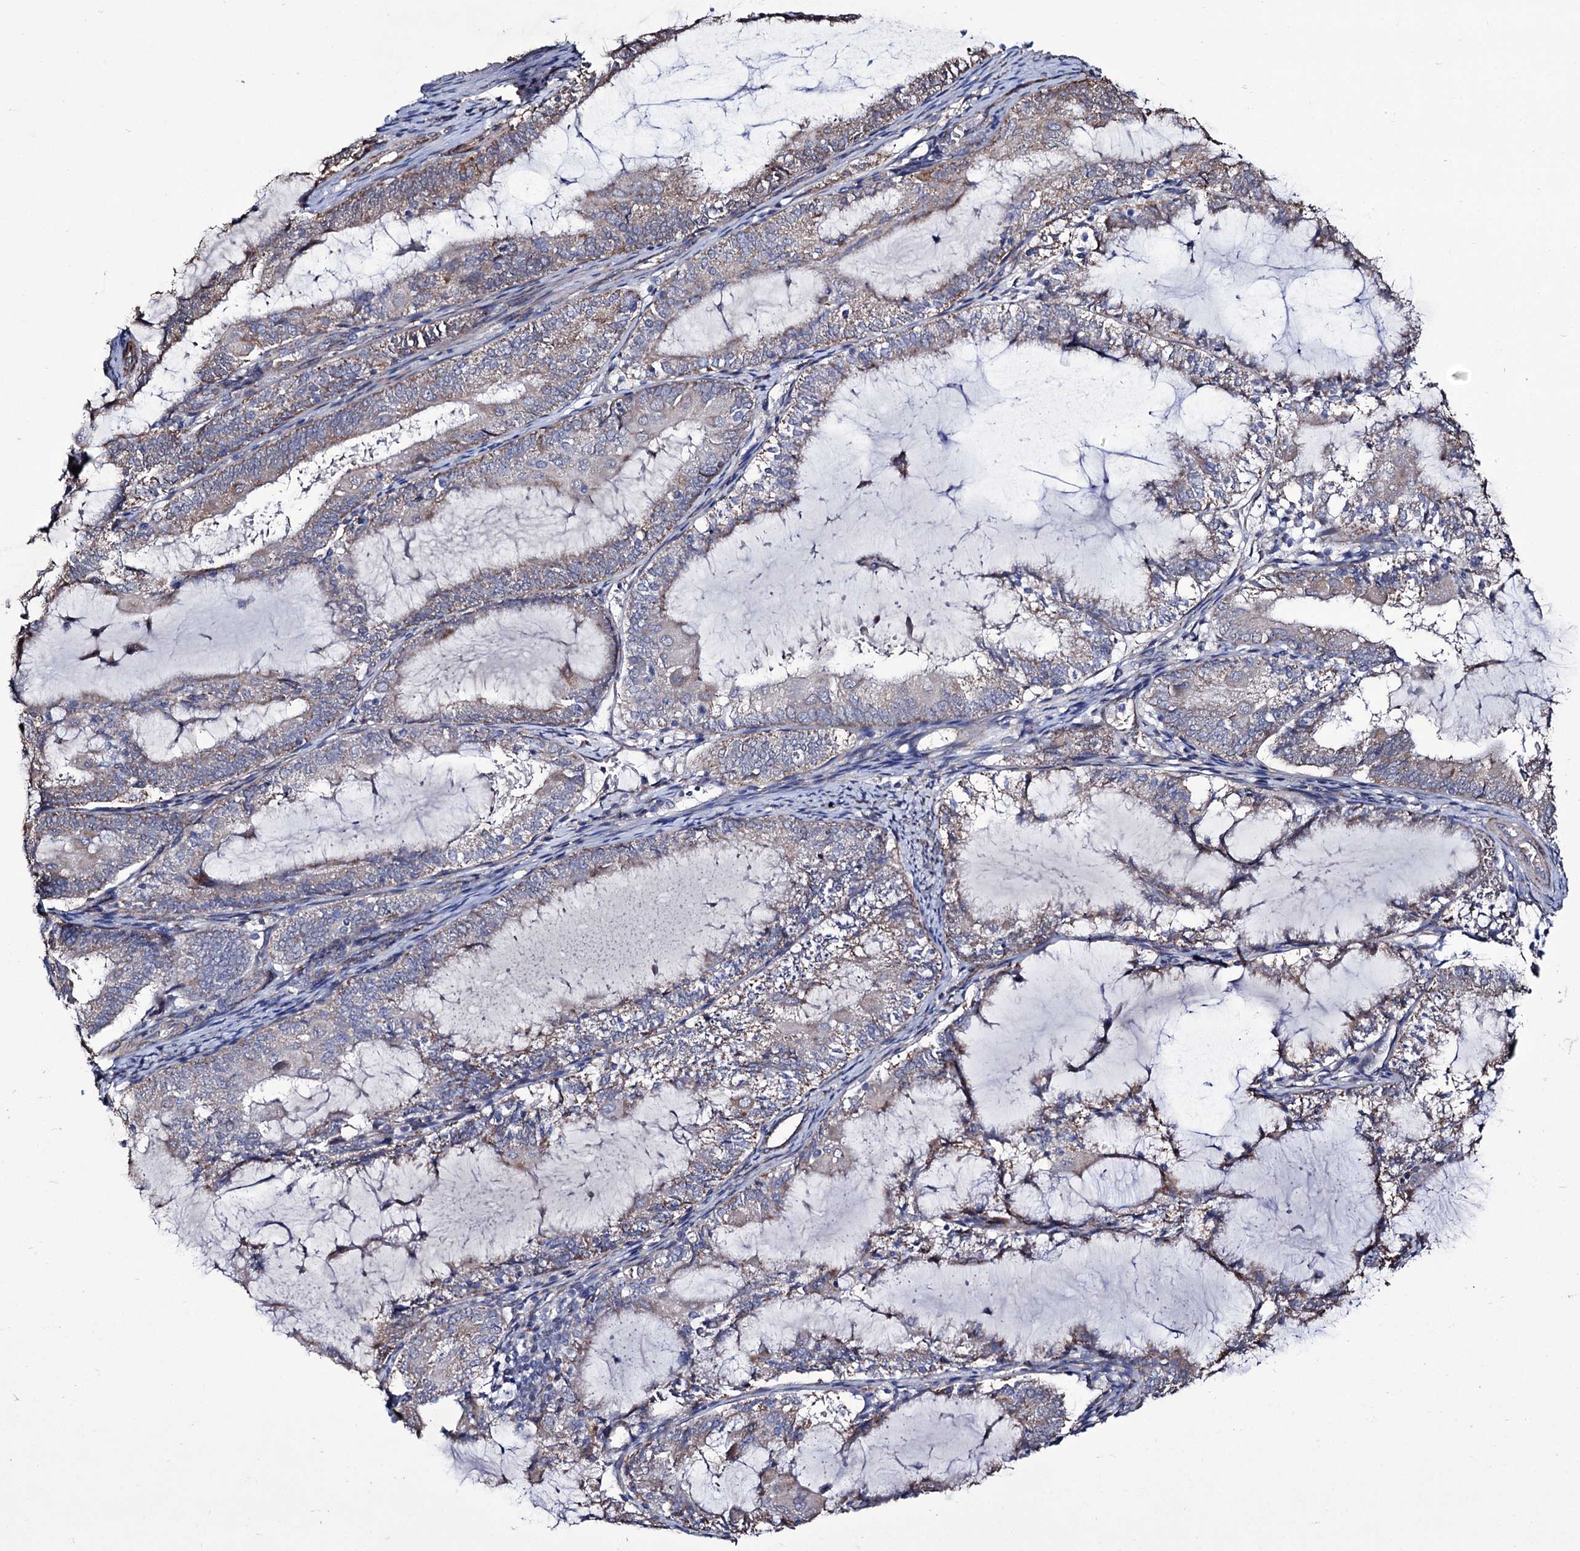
{"staining": {"intensity": "moderate", "quantity": "<25%", "location": "cytoplasmic/membranous"}, "tissue": "endometrial cancer", "cell_type": "Tumor cells", "image_type": "cancer", "snomed": [{"axis": "morphology", "description": "Adenocarcinoma, NOS"}, {"axis": "topography", "description": "Endometrium"}], "caption": "High-power microscopy captured an immunohistochemistry image of endometrial adenocarcinoma, revealing moderate cytoplasmic/membranous positivity in approximately <25% of tumor cells.", "gene": "TUBGCP5", "patient": {"sex": "female", "age": 81}}